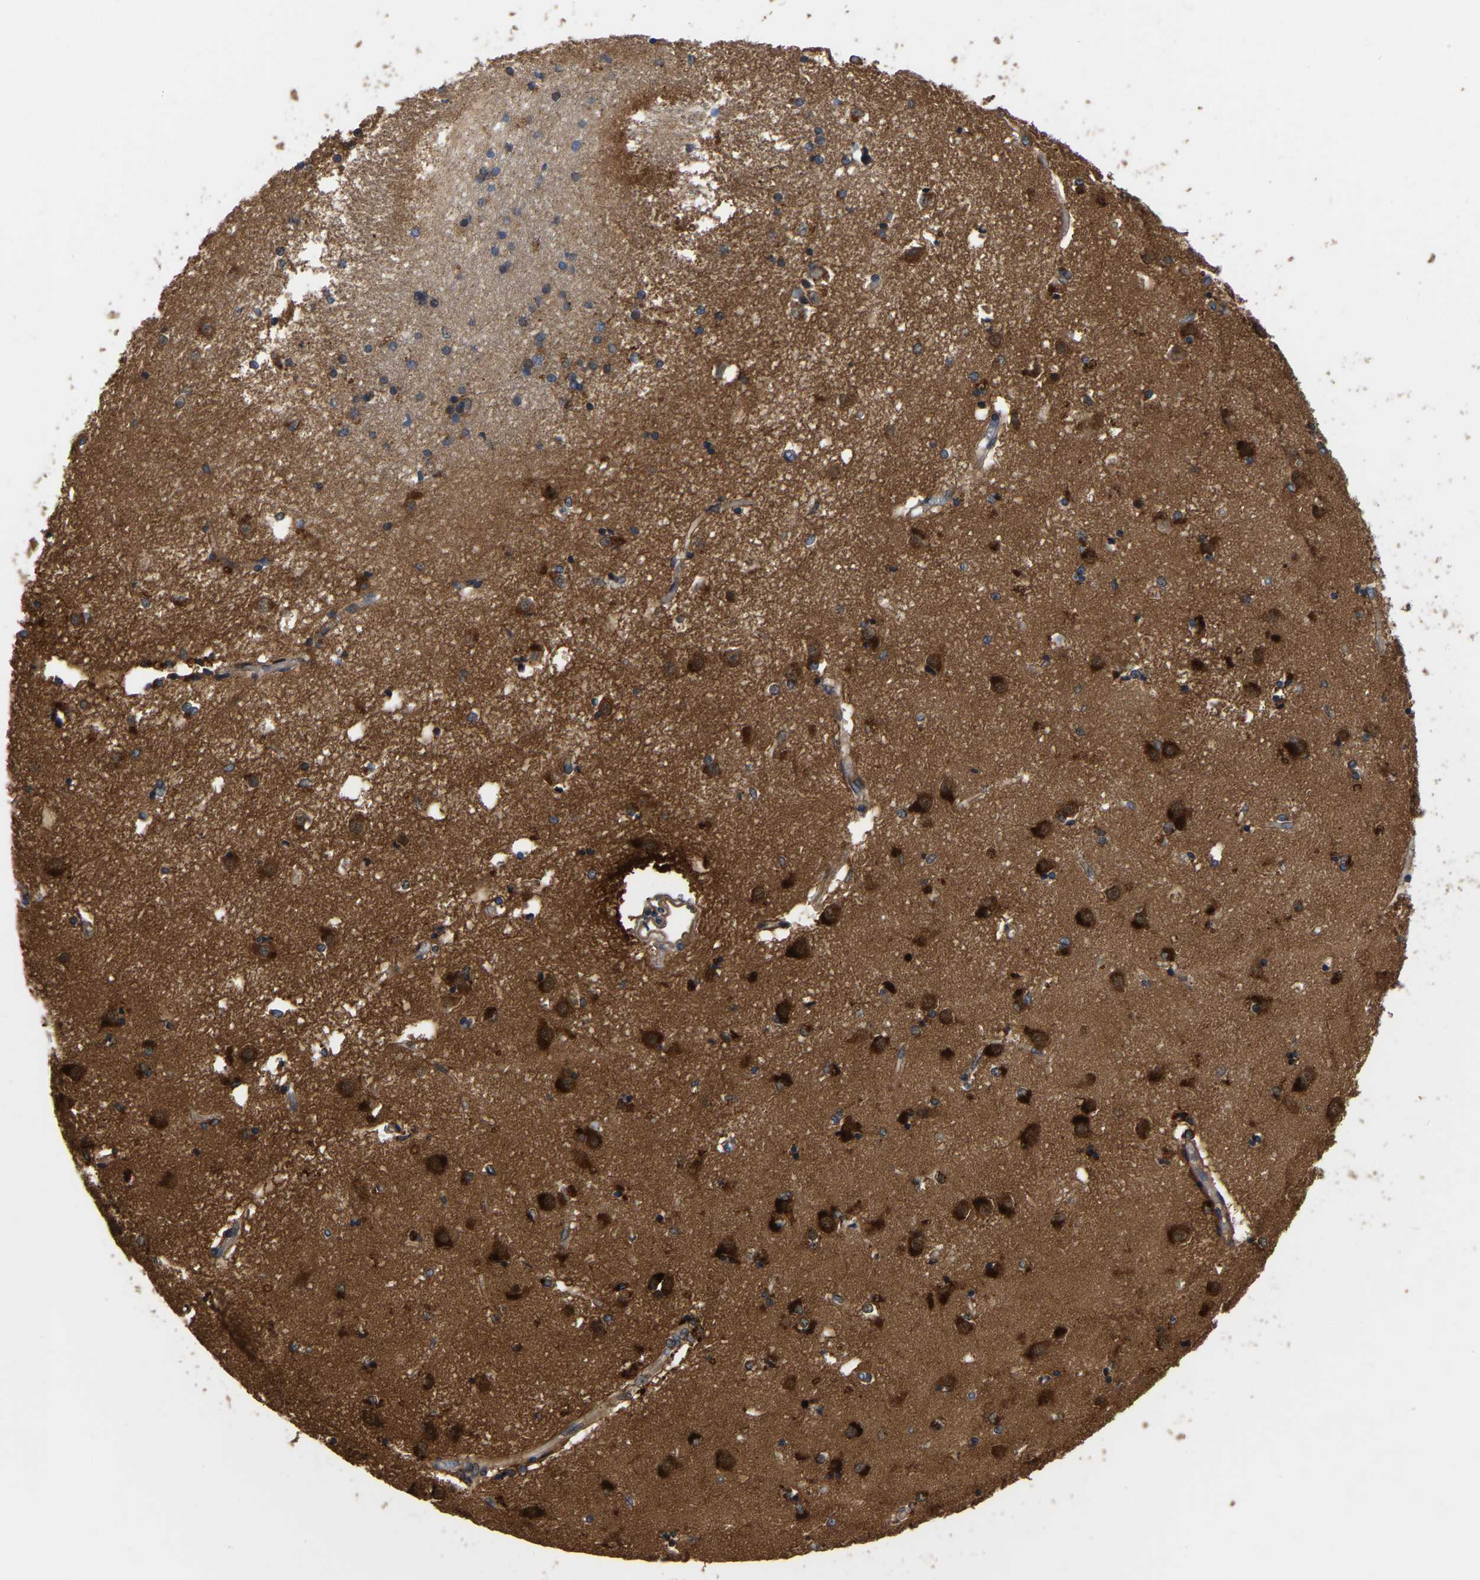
{"staining": {"intensity": "strong", "quantity": "25%-75%", "location": "cytoplasmic/membranous"}, "tissue": "caudate", "cell_type": "Glial cells", "image_type": "normal", "snomed": [{"axis": "morphology", "description": "Normal tissue, NOS"}, {"axis": "topography", "description": "Lateral ventricle wall"}], "caption": "Immunohistochemistry (IHC) (DAB (3,3'-diaminobenzidine)) staining of unremarkable caudate shows strong cytoplasmic/membranous protein expression in about 25%-75% of glial cells.", "gene": "GARS1", "patient": {"sex": "male", "age": 45}}